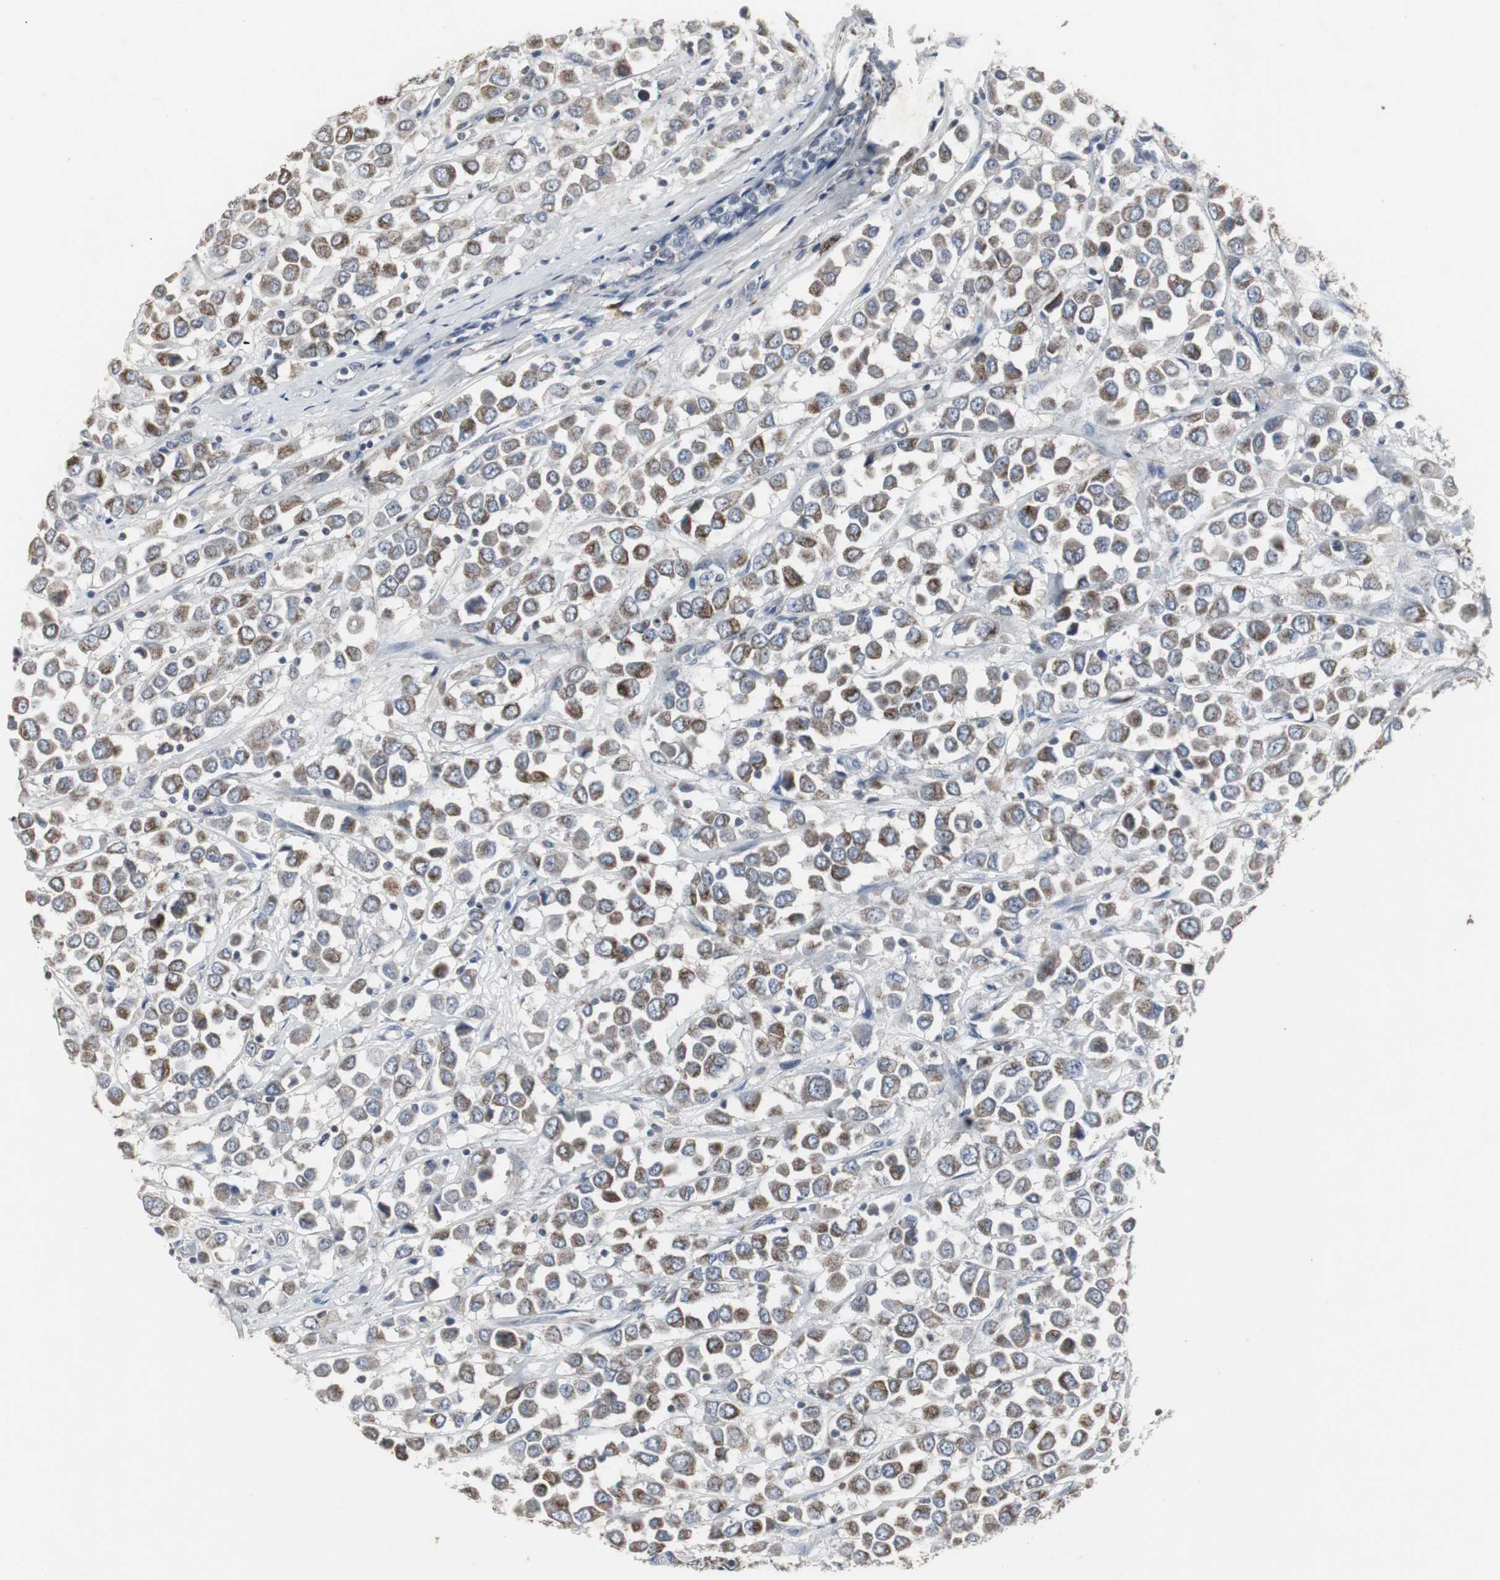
{"staining": {"intensity": "moderate", "quantity": ">75%", "location": "cytoplasmic/membranous"}, "tissue": "breast cancer", "cell_type": "Tumor cells", "image_type": "cancer", "snomed": [{"axis": "morphology", "description": "Duct carcinoma"}, {"axis": "topography", "description": "Breast"}], "caption": "Protein expression analysis of breast infiltrating ductal carcinoma shows moderate cytoplasmic/membranous positivity in about >75% of tumor cells. Using DAB (brown) and hematoxylin (blue) stains, captured at high magnification using brightfield microscopy.", "gene": "ACAA1", "patient": {"sex": "female", "age": 61}}